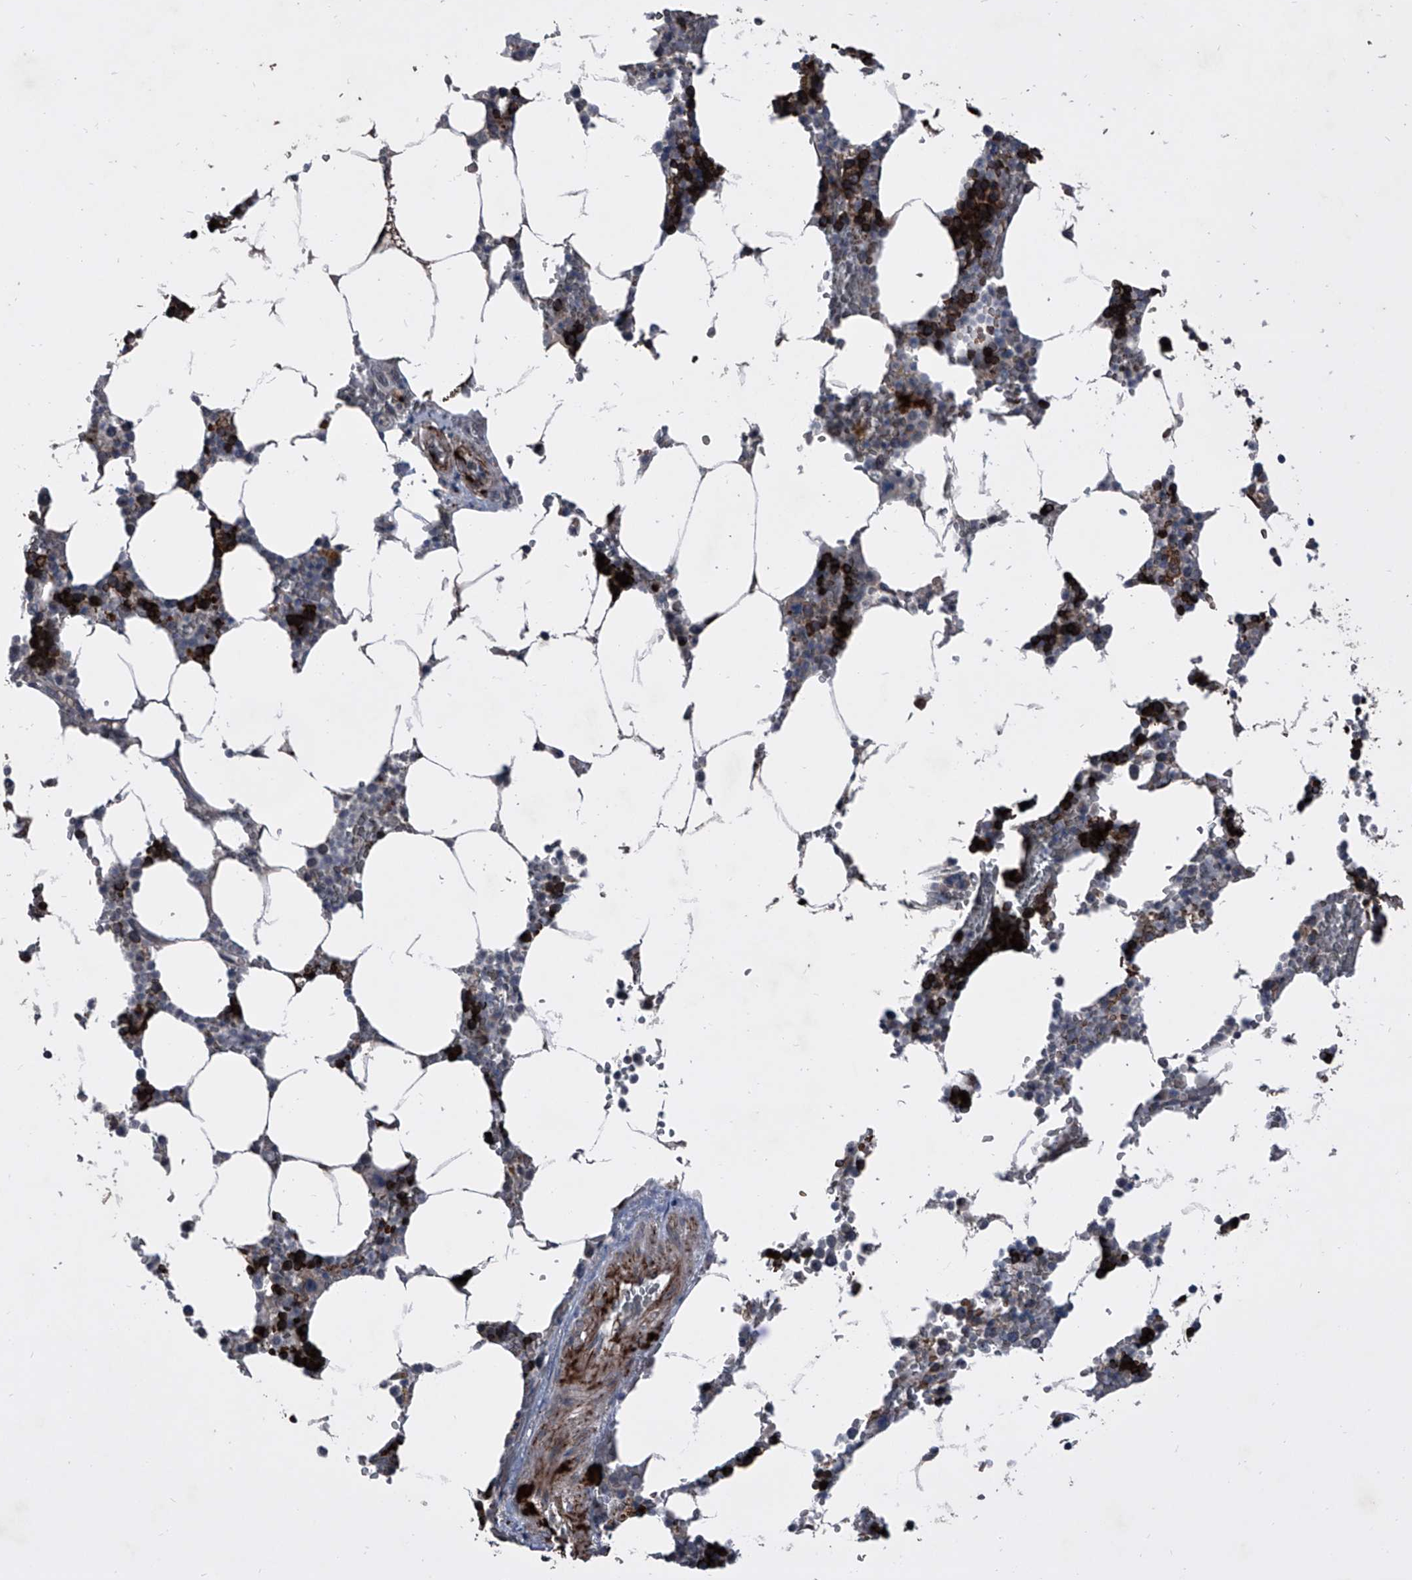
{"staining": {"intensity": "strong", "quantity": "25%-75%", "location": "cytoplasmic/membranous"}, "tissue": "bone marrow", "cell_type": "Hematopoietic cells", "image_type": "normal", "snomed": [{"axis": "morphology", "description": "Normal tissue, NOS"}, {"axis": "topography", "description": "Bone marrow"}], "caption": "Brown immunohistochemical staining in normal bone marrow demonstrates strong cytoplasmic/membranous staining in approximately 25%-75% of hematopoietic cells. (IHC, brightfield microscopy, high magnification).", "gene": "CEP85L", "patient": {"sex": "male", "age": 70}}